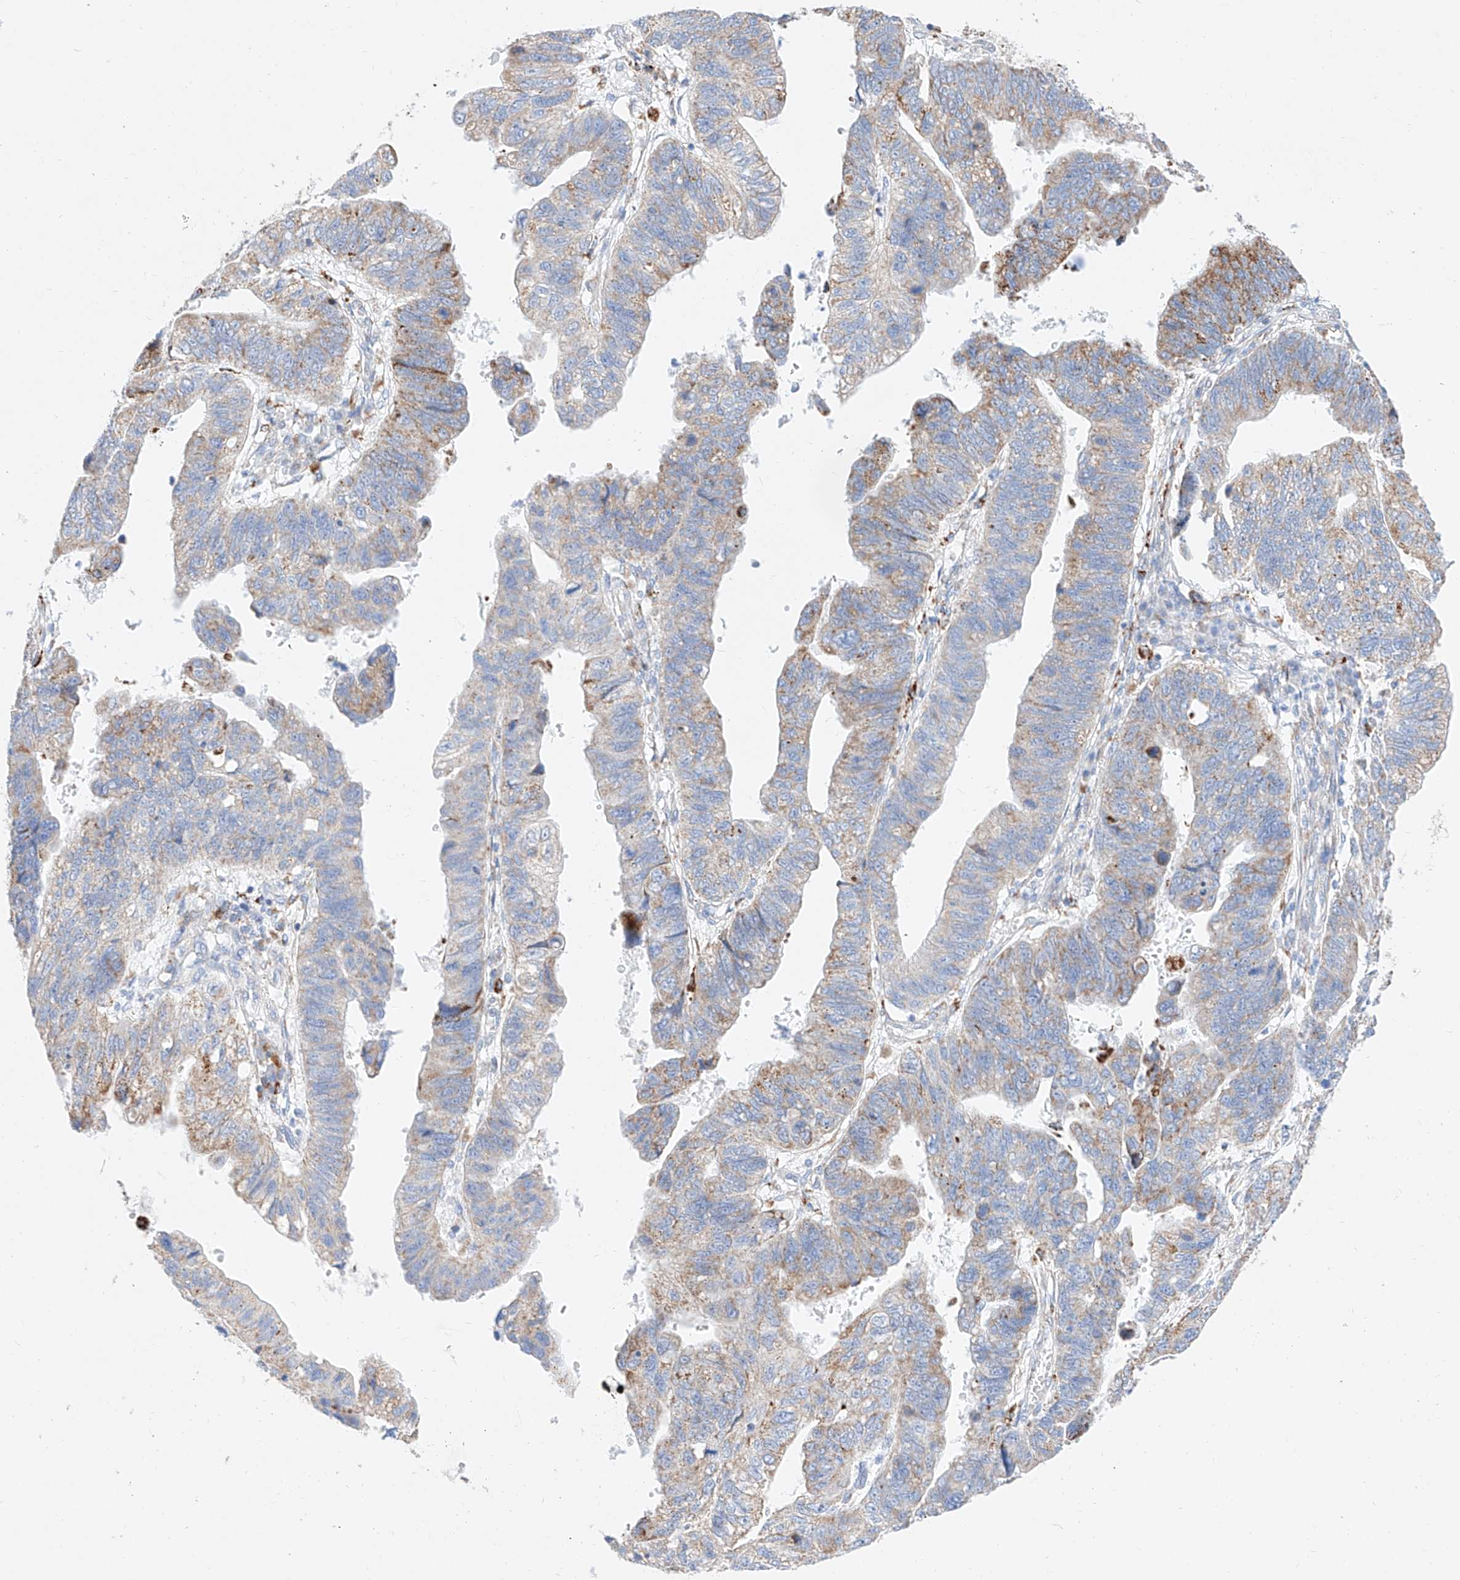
{"staining": {"intensity": "weak", "quantity": "25%-75%", "location": "cytoplasmic/membranous"}, "tissue": "stomach cancer", "cell_type": "Tumor cells", "image_type": "cancer", "snomed": [{"axis": "morphology", "description": "Adenocarcinoma, NOS"}, {"axis": "topography", "description": "Stomach"}], "caption": "DAB immunohistochemical staining of stomach adenocarcinoma reveals weak cytoplasmic/membranous protein expression in about 25%-75% of tumor cells. The staining is performed using DAB (3,3'-diaminobenzidine) brown chromogen to label protein expression. The nuclei are counter-stained blue using hematoxylin.", "gene": "C6orf62", "patient": {"sex": "male", "age": 59}}